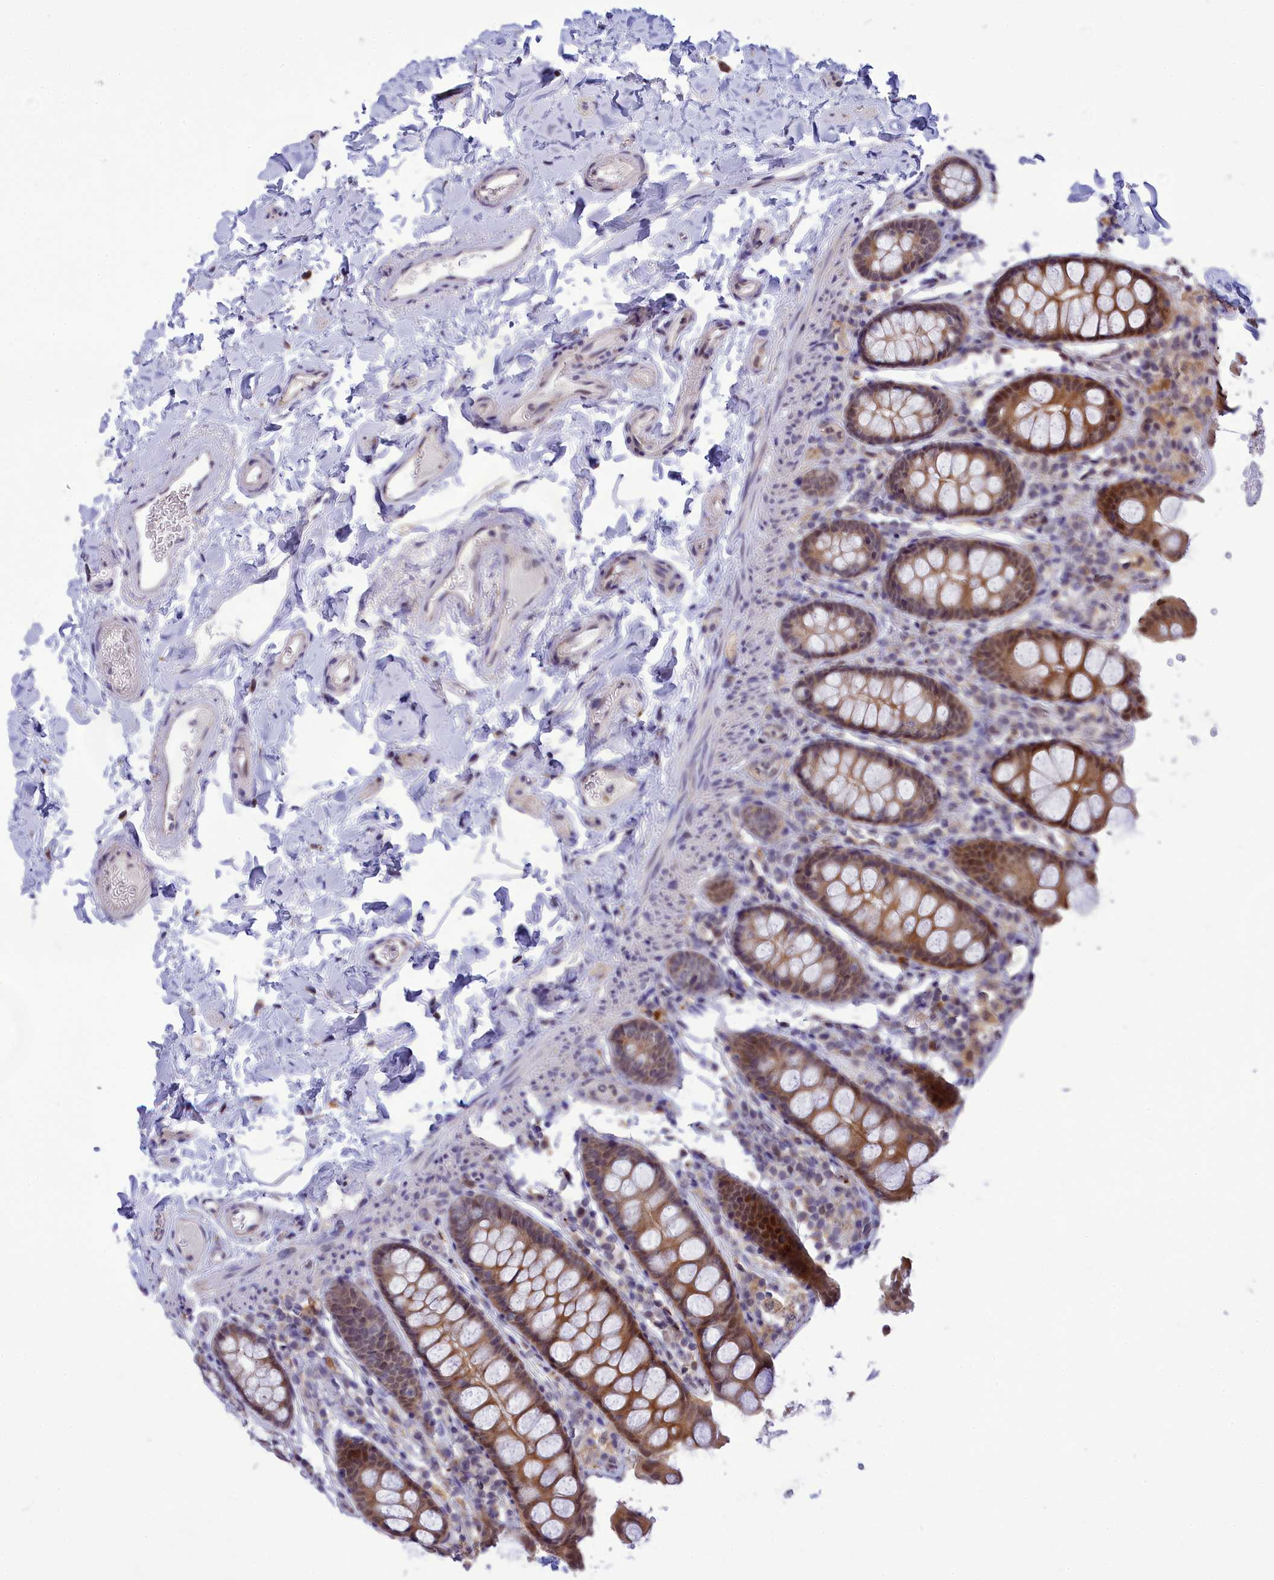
{"staining": {"intensity": "weak", "quantity": ">75%", "location": "cytoplasmic/membranous"}, "tissue": "colon", "cell_type": "Endothelial cells", "image_type": "normal", "snomed": [{"axis": "morphology", "description": "Normal tissue, NOS"}, {"axis": "topography", "description": "Colon"}, {"axis": "topography", "description": "Peripheral nerve tissue"}], "caption": "Immunohistochemical staining of benign human colon reveals weak cytoplasmic/membranous protein staining in approximately >75% of endothelial cells. (Brightfield microscopy of DAB IHC at high magnification).", "gene": "KCTD14", "patient": {"sex": "female", "age": 61}}